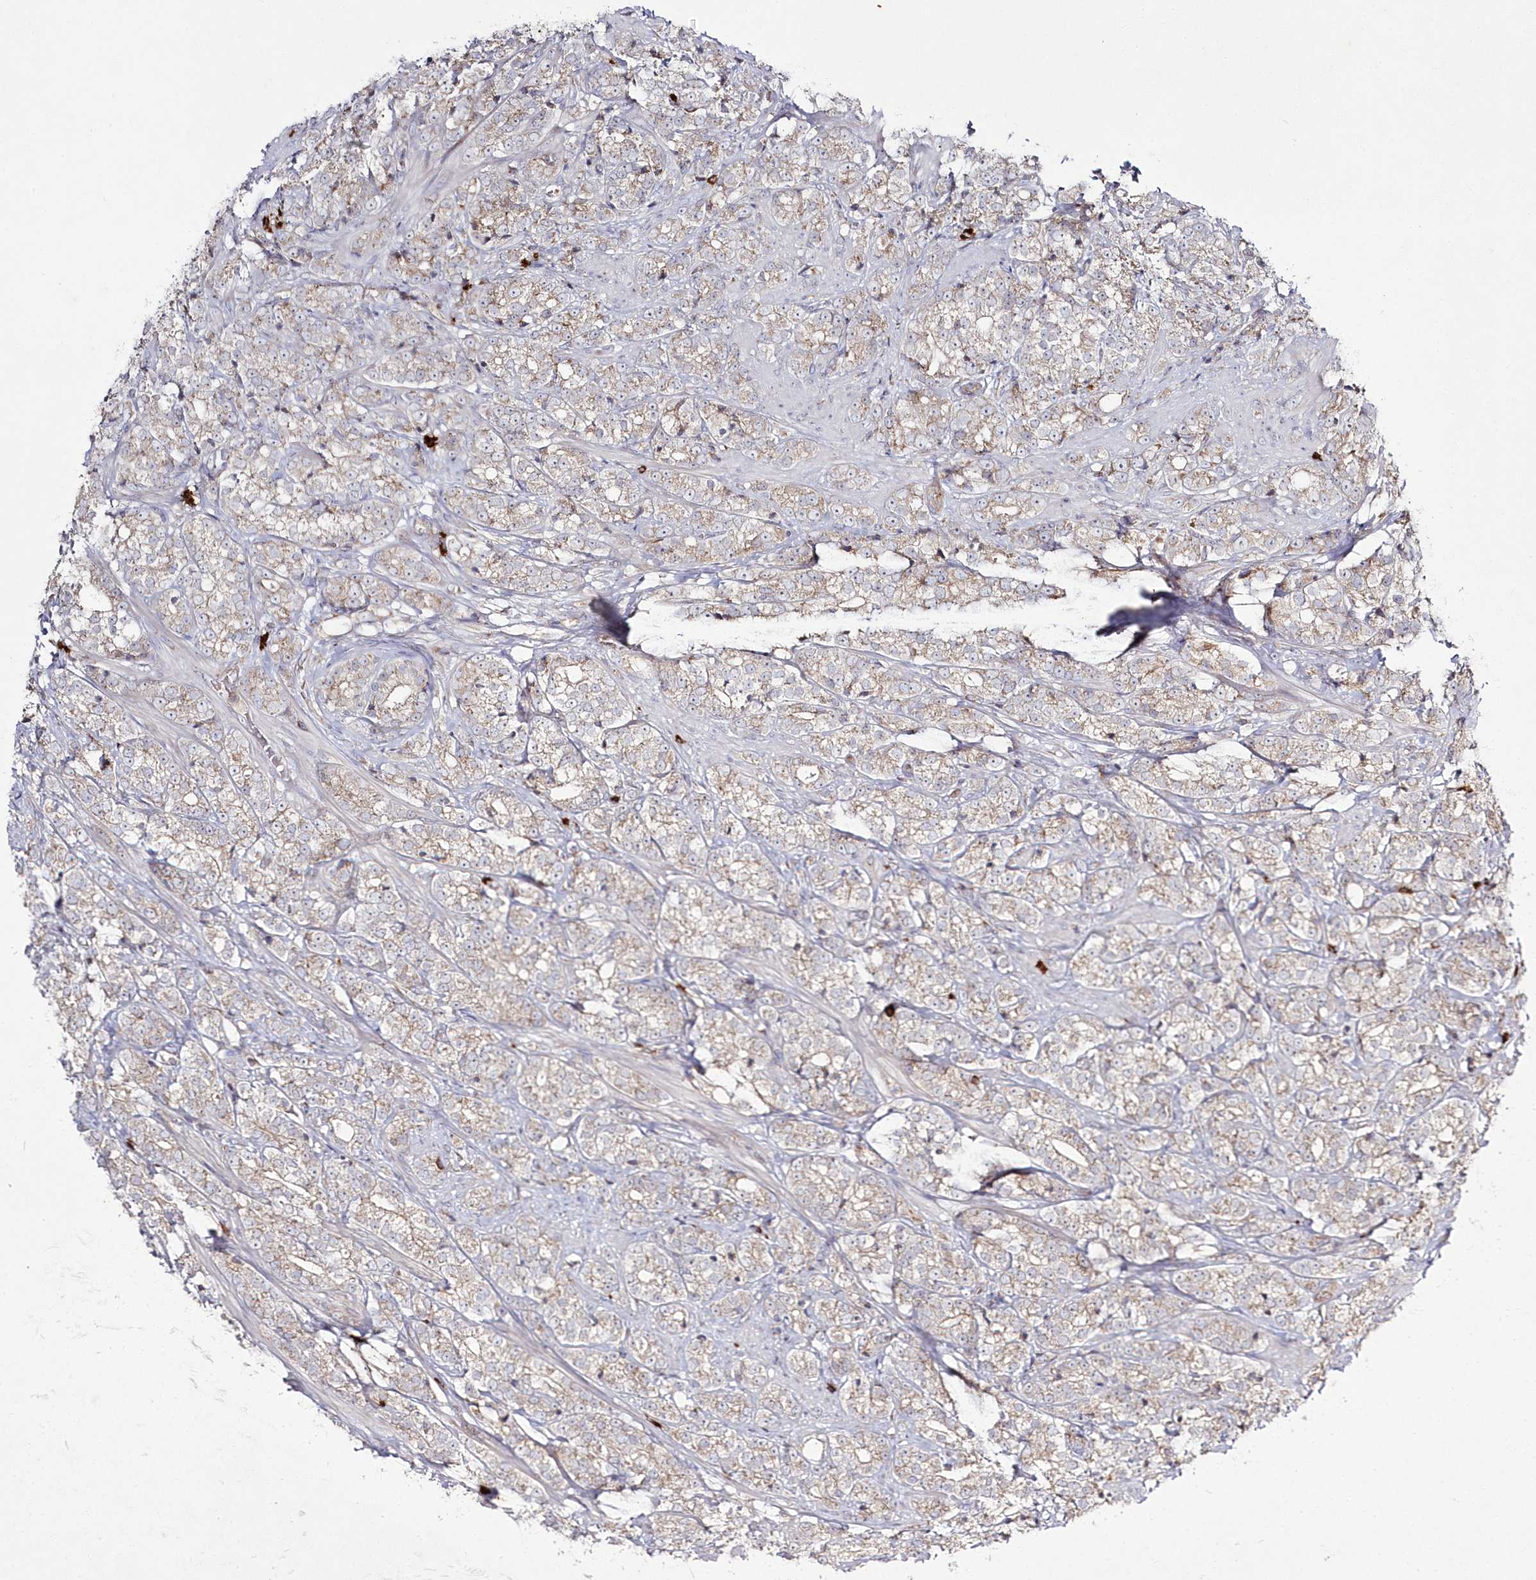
{"staining": {"intensity": "weak", "quantity": "25%-75%", "location": "cytoplasmic/membranous"}, "tissue": "prostate cancer", "cell_type": "Tumor cells", "image_type": "cancer", "snomed": [{"axis": "morphology", "description": "Adenocarcinoma, High grade"}, {"axis": "topography", "description": "Prostate"}], "caption": "Adenocarcinoma (high-grade) (prostate) stained with a brown dye demonstrates weak cytoplasmic/membranous positive staining in approximately 25%-75% of tumor cells.", "gene": "ARSB", "patient": {"sex": "male", "age": 69}}